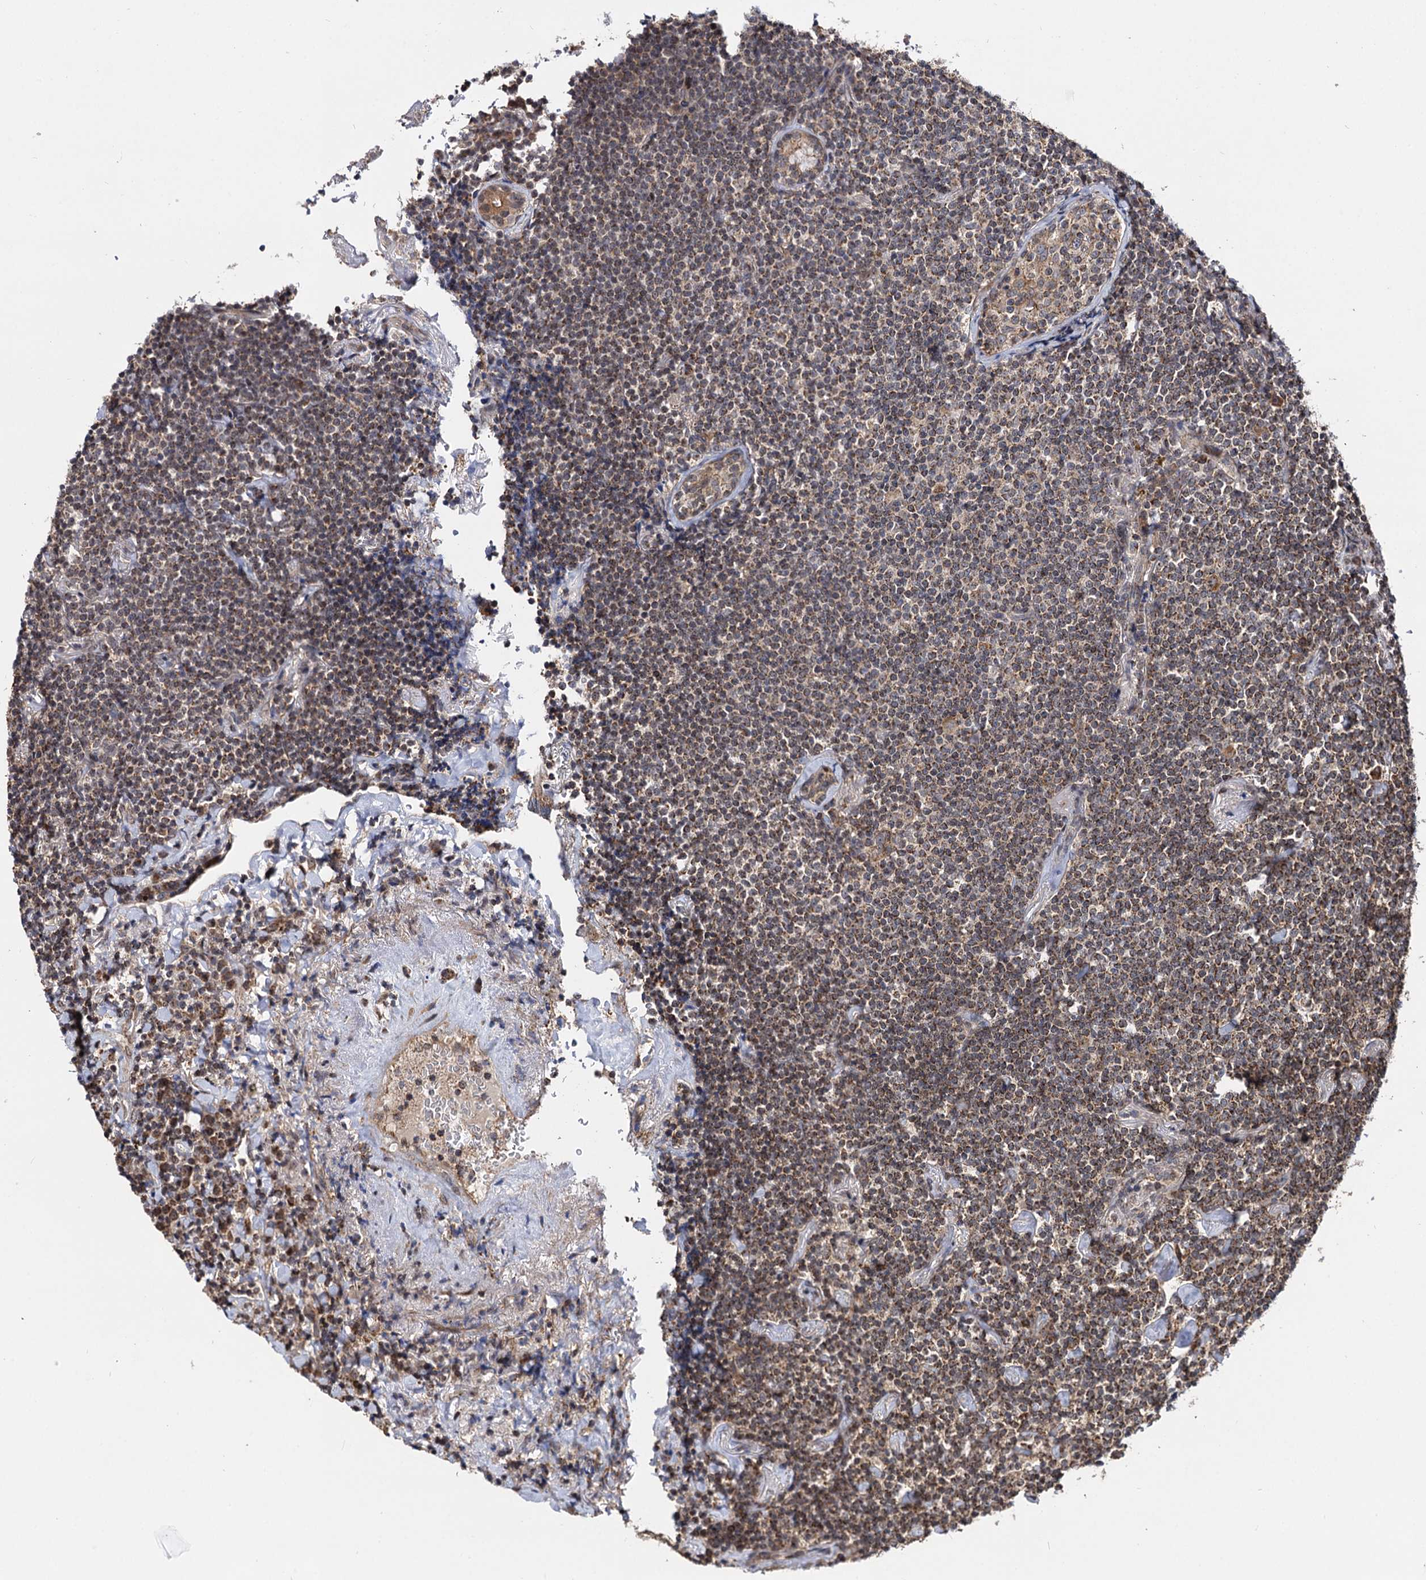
{"staining": {"intensity": "moderate", "quantity": ">75%", "location": "cytoplasmic/membranous"}, "tissue": "lymphoma", "cell_type": "Tumor cells", "image_type": "cancer", "snomed": [{"axis": "morphology", "description": "Malignant lymphoma, non-Hodgkin's type, Low grade"}, {"axis": "topography", "description": "Lung"}], "caption": "This histopathology image demonstrates IHC staining of human lymphoma, with medium moderate cytoplasmic/membranous staining in approximately >75% of tumor cells.", "gene": "CEP76", "patient": {"sex": "female", "age": 71}}